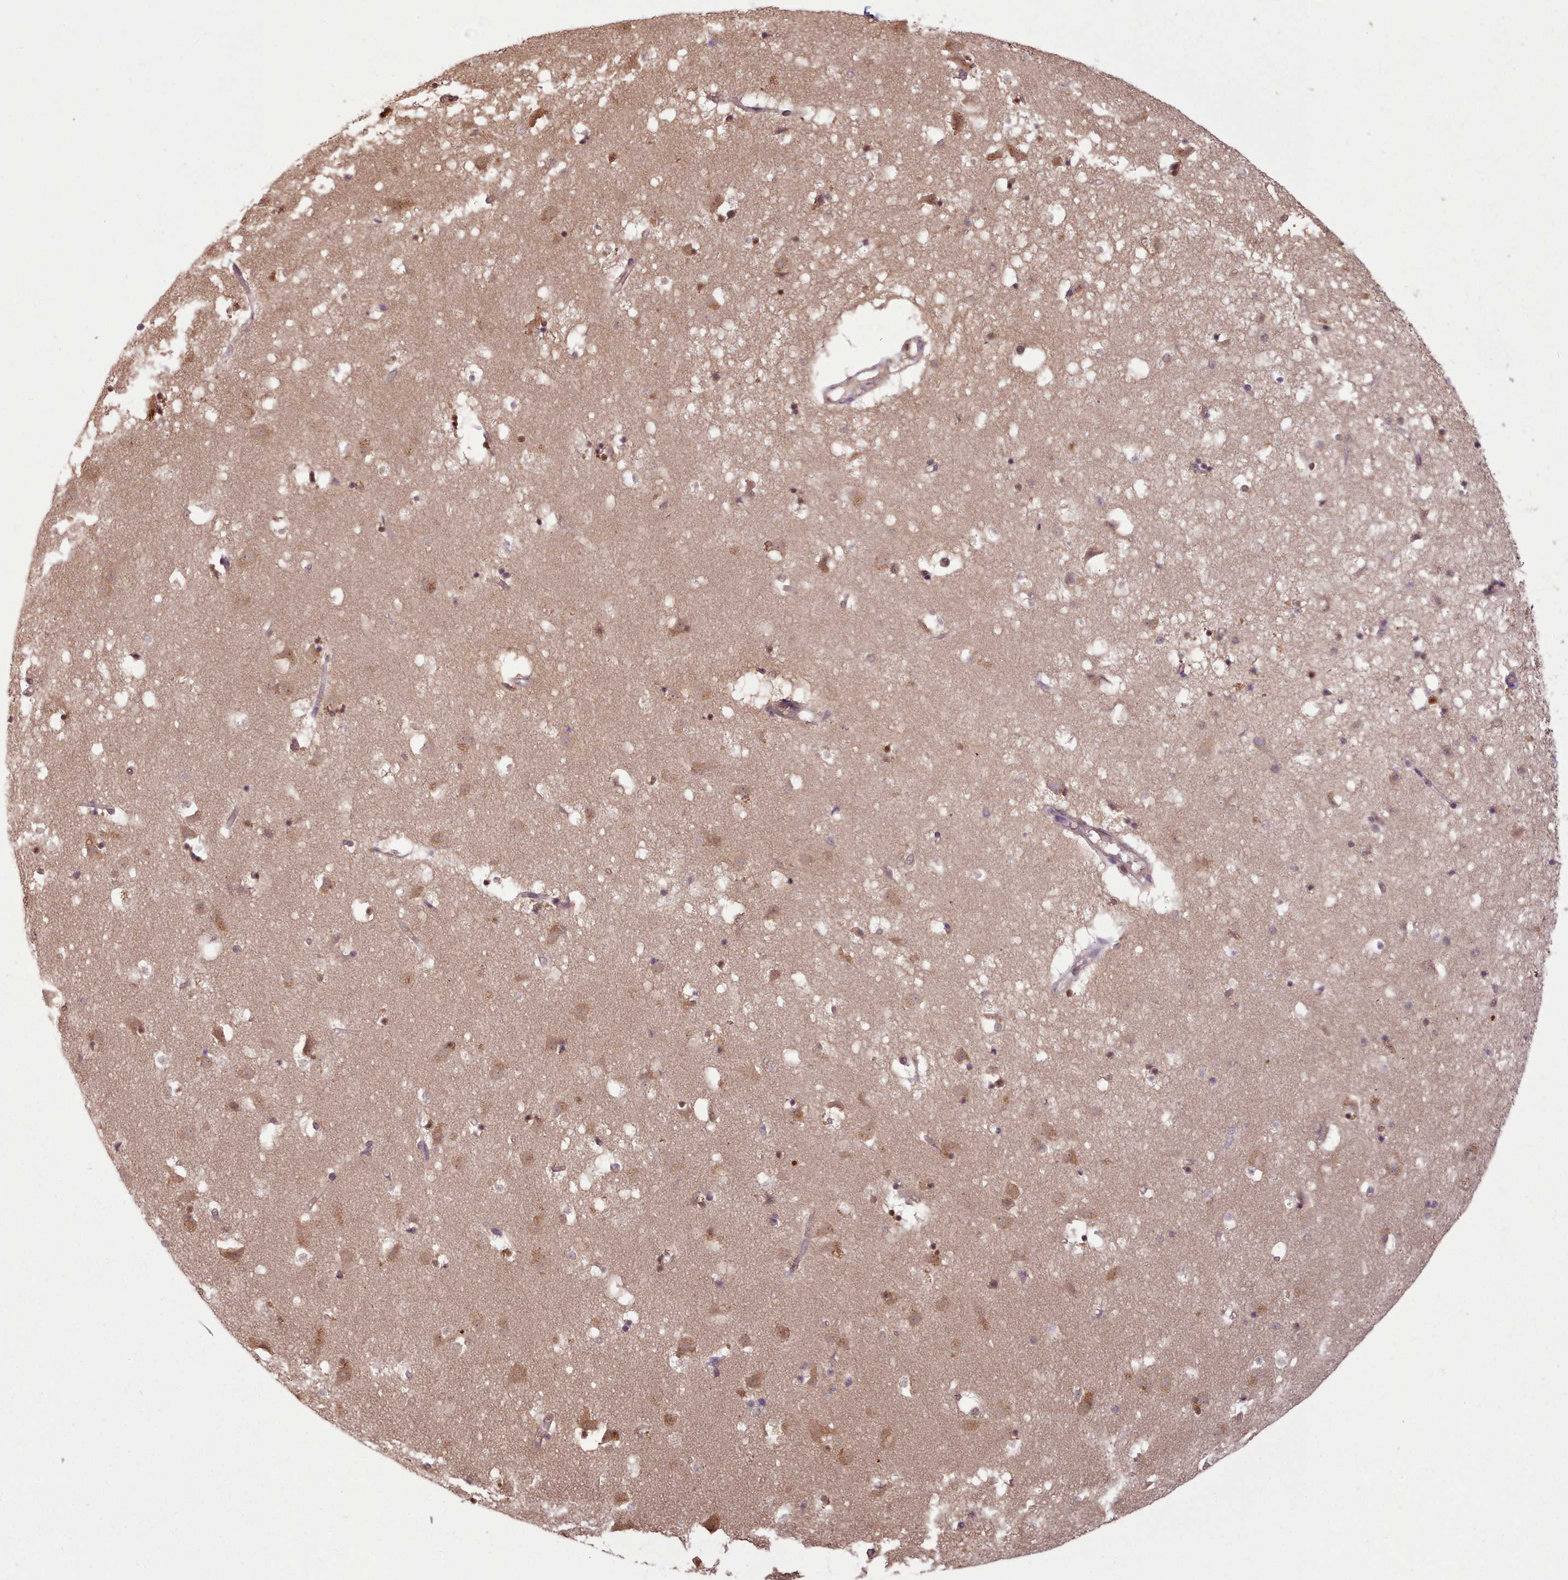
{"staining": {"intensity": "strong", "quantity": "25%-75%", "location": "nuclear"}, "tissue": "caudate", "cell_type": "Glial cells", "image_type": "normal", "snomed": [{"axis": "morphology", "description": "Normal tissue, NOS"}, {"axis": "topography", "description": "Lateral ventricle wall"}], "caption": "Brown immunohistochemical staining in normal caudate displays strong nuclear expression in about 25%-75% of glial cells.", "gene": "RPS27A", "patient": {"sex": "male", "age": 58}}